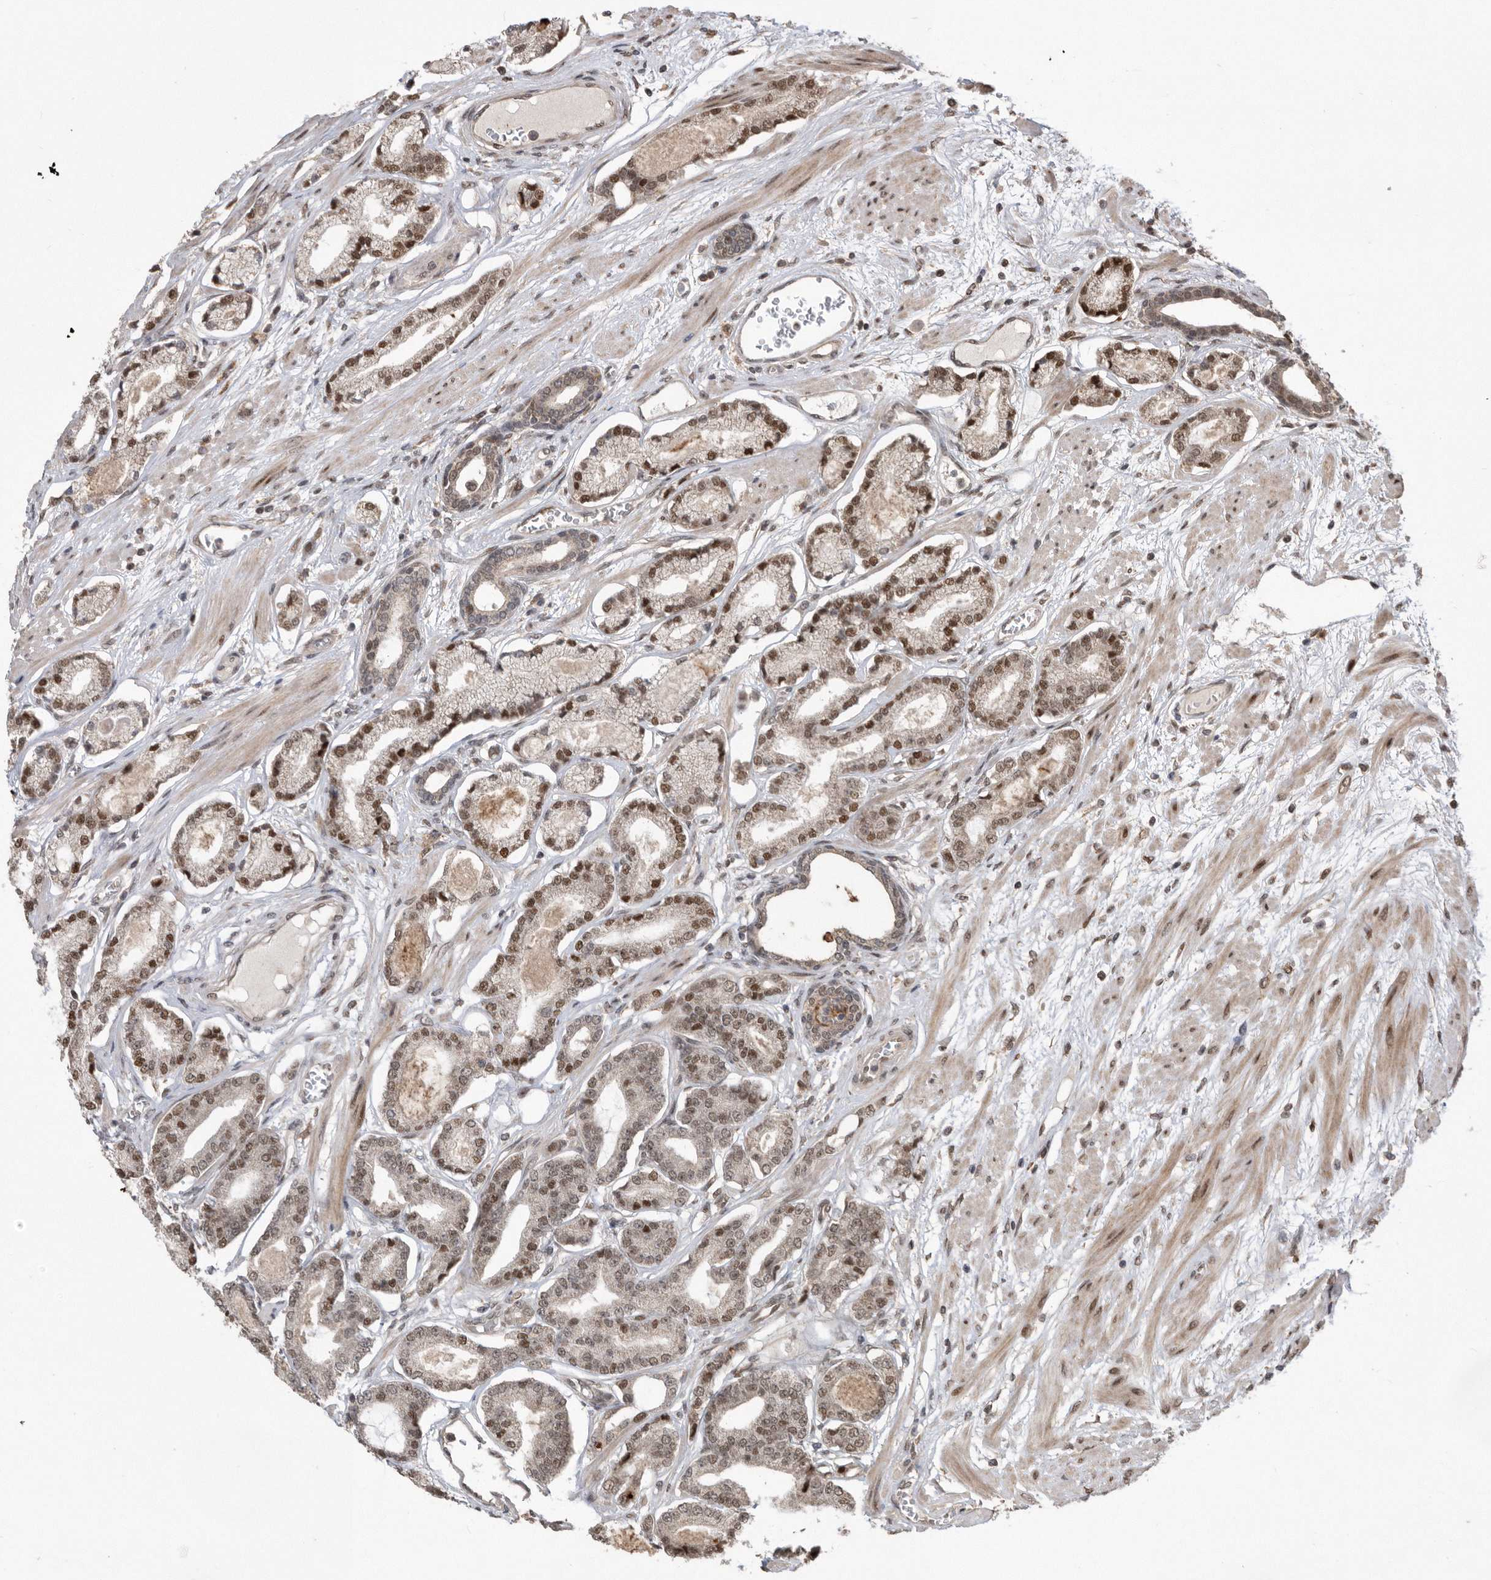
{"staining": {"intensity": "moderate", "quantity": ">75%", "location": "nuclear"}, "tissue": "prostate cancer", "cell_type": "Tumor cells", "image_type": "cancer", "snomed": [{"axis": "morphology", "description": "Adenocarcinoma, Low grade"}, {"axis": "topography", "description": "Prostate"}], "caption": "DAB immunohistochemical staining of prostate cancer (adenocarcinoma (low-grade)) shows moderate nuclear protein expression in approximately >75% of tumor cells.", "gene": "TDRD3", "patient": {"sex": "male", "age": 60}}